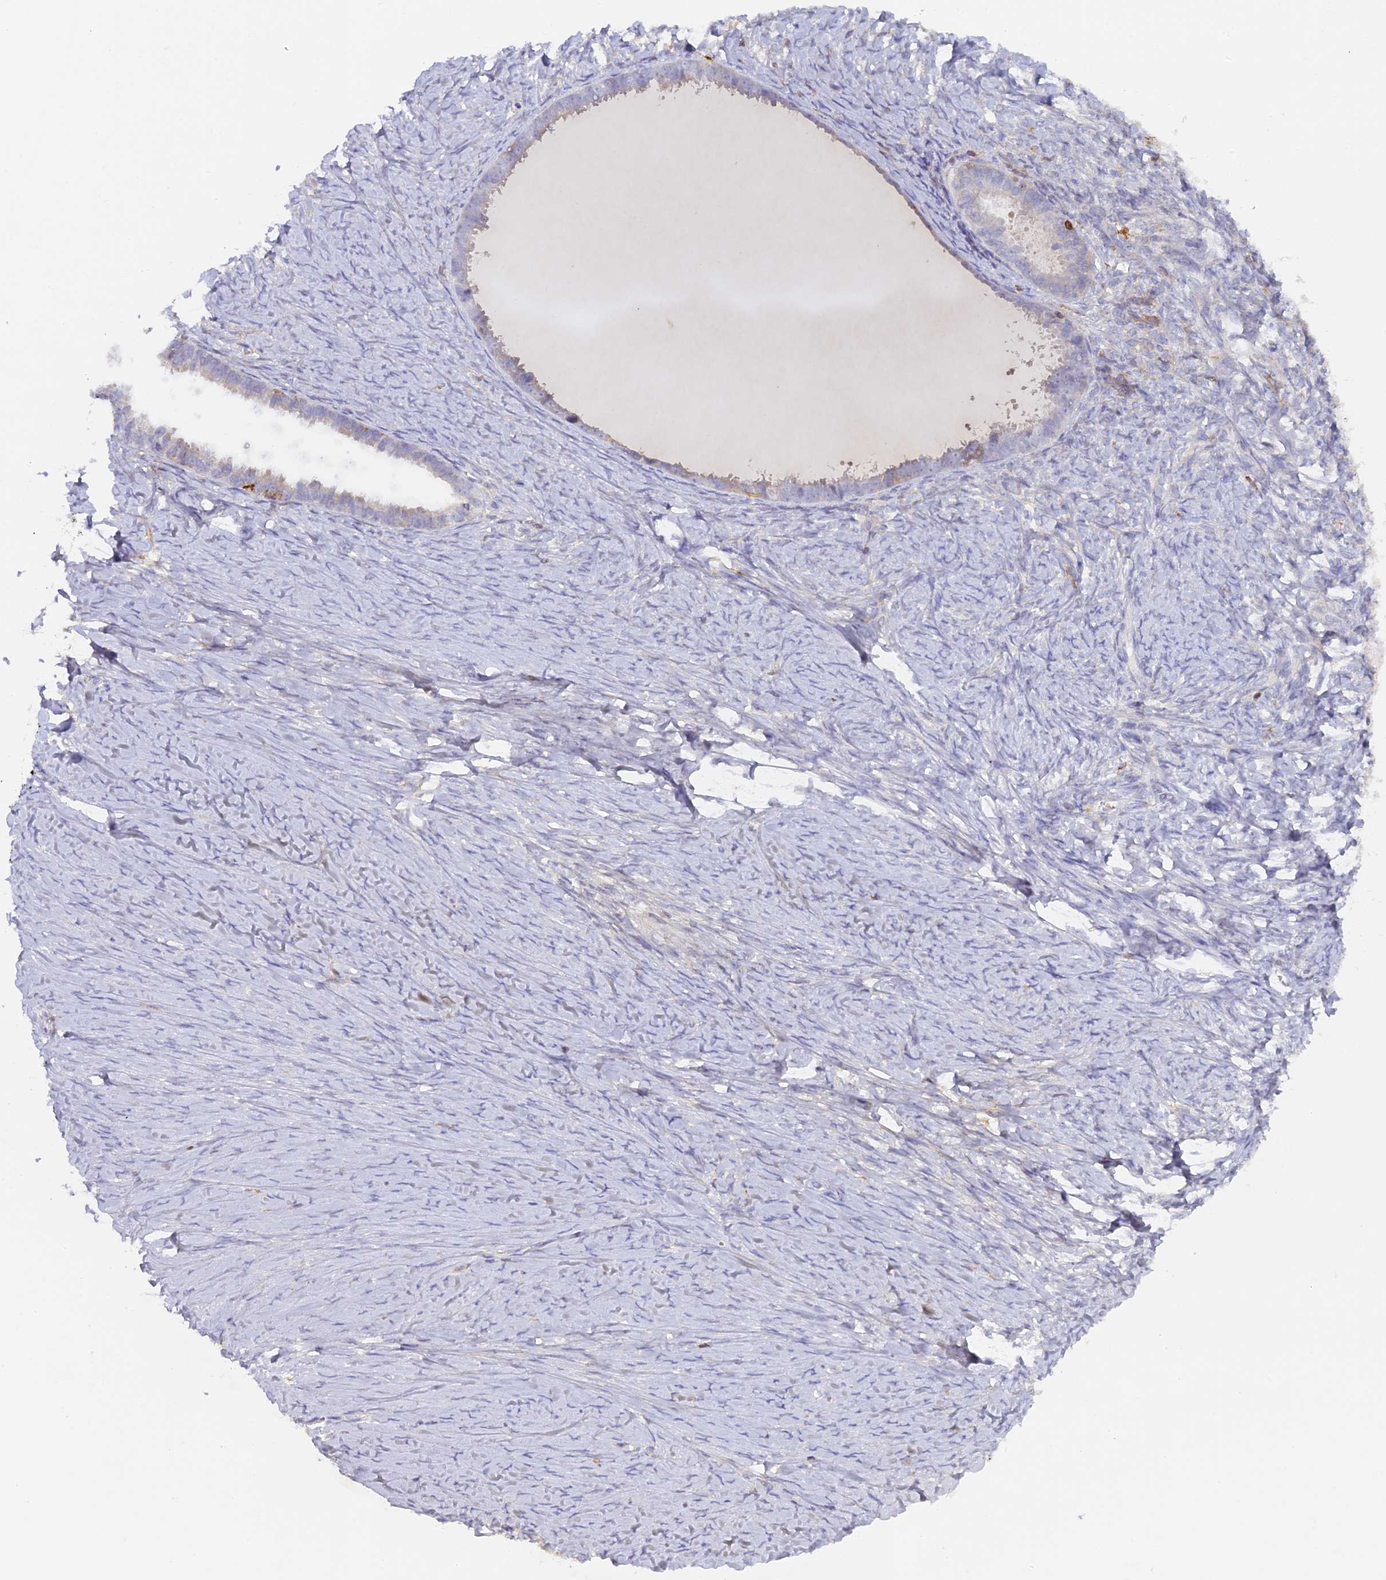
{"staining": {"intensity": "negative", "quantity": "none", "location": "none"}, "tissue": "ovarian cancer", "cell_type": "Tumor cells", "image_type": "cancer", "snomed": [{"axis": "morphology", "description": "Cystadenocarcinoma, serous, NOS"}, {"axis": "topography", "description": "Ovary"}], "caption": "Immunohistochemistry (IHC) of ovarian cancer demonstrates no expression in tumor cells.", "gene": "FYB1", "patient": {"sex": "female", "age": 79}}